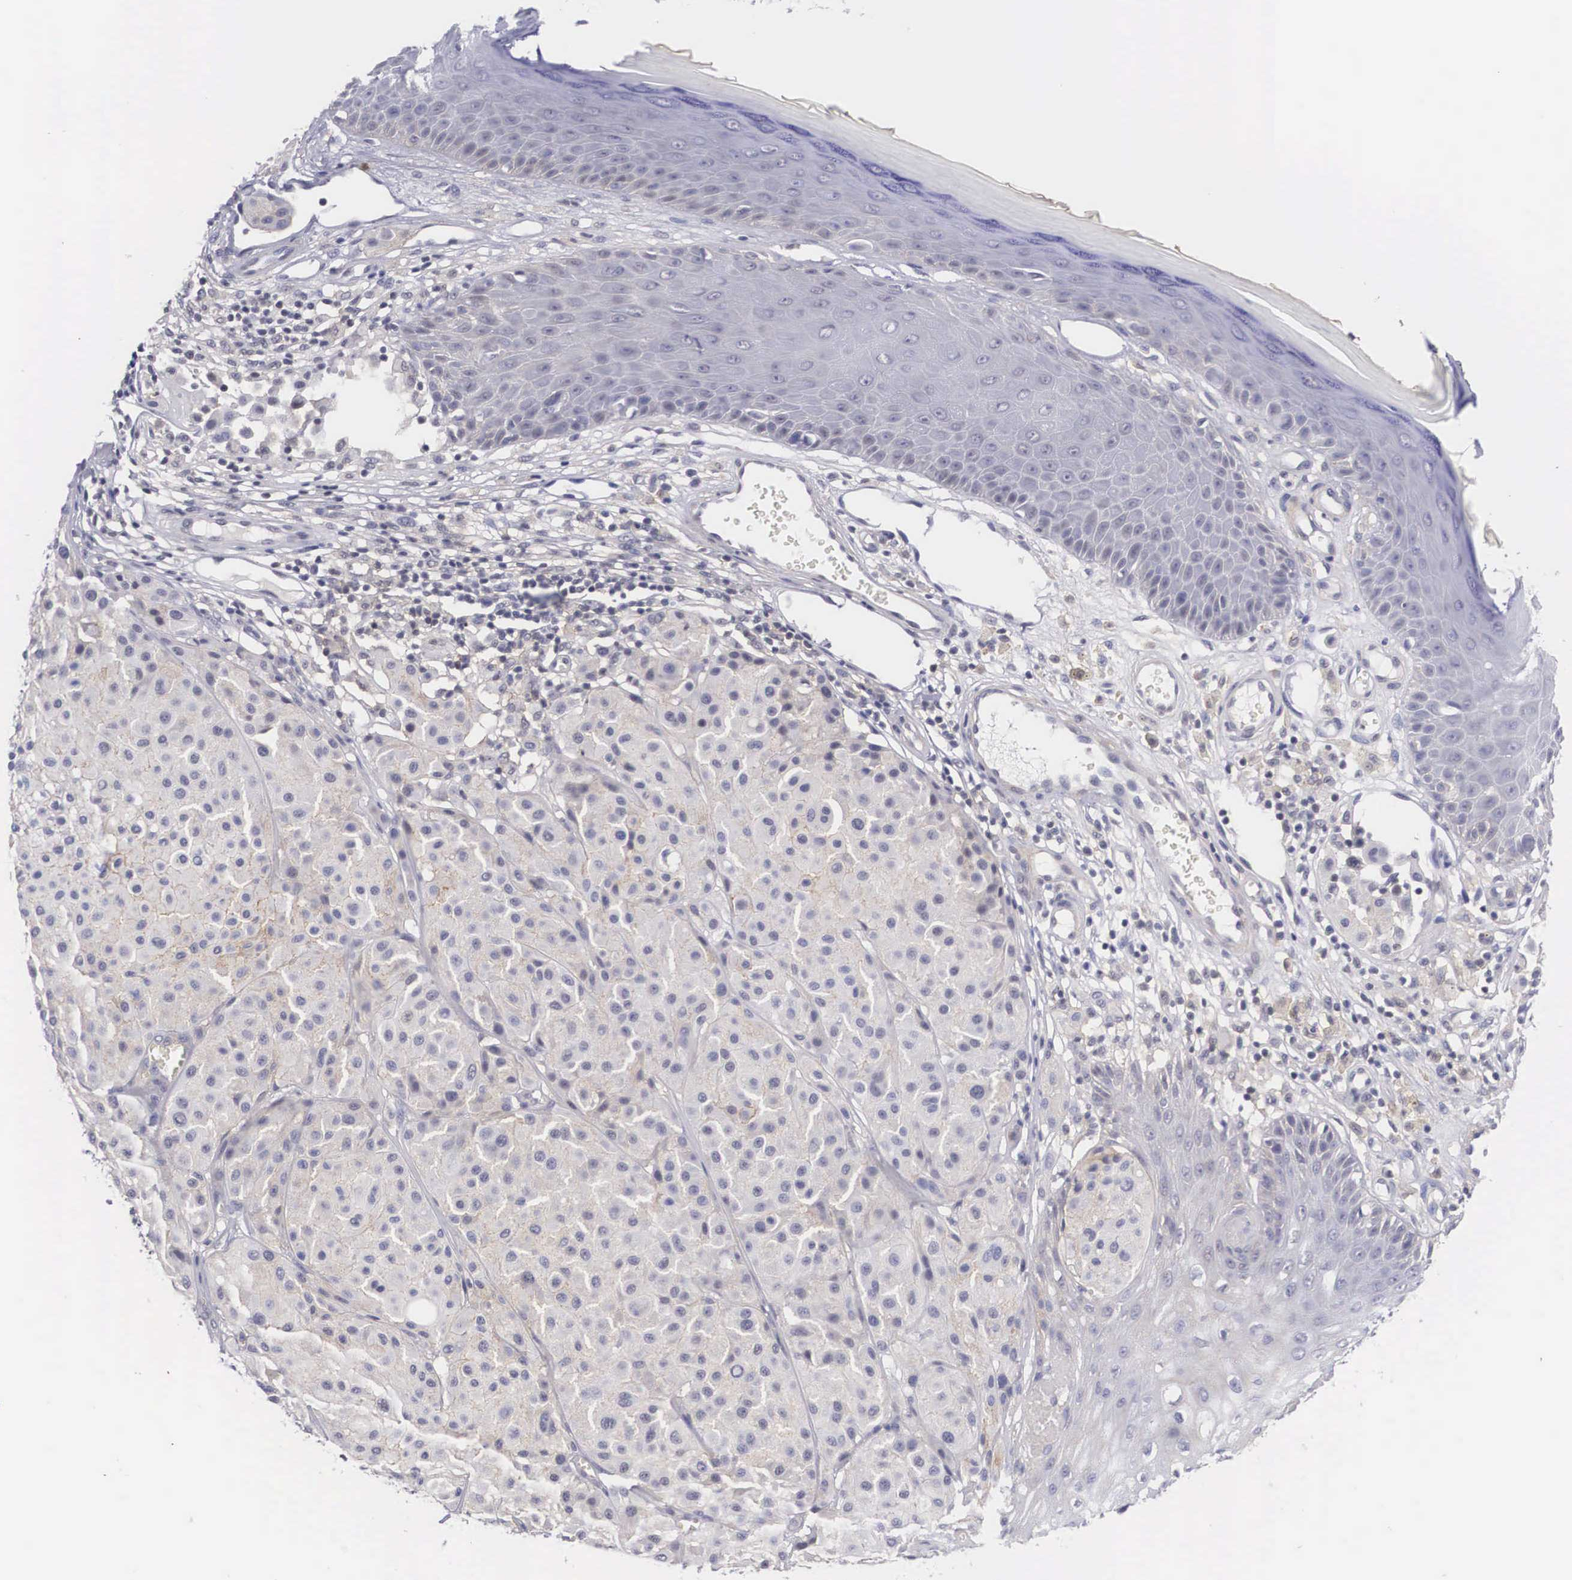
{"staining": {"intensity": "negative", "quantity": "none", "location": "none"}, "tissue": "melanoma", "cell_type": "Tumor cells", "image_type": "cancer", "snomed": [{"axis": "morphology", "description": "Malignant melanoma, NOS"}, {"axis": "topography", "description": "Skin"}], "caption": "Immunohistochemical staining of malignant melanoma displays no significant staining in tumor cells. The staining was performed using DAB to visualize the protein expression in brown, while the nuclei were stained in blue with hematoxylin (Magnification: 20x).", "gene": "NR4A2", "patient": {"sex": "male", "age": 36}}